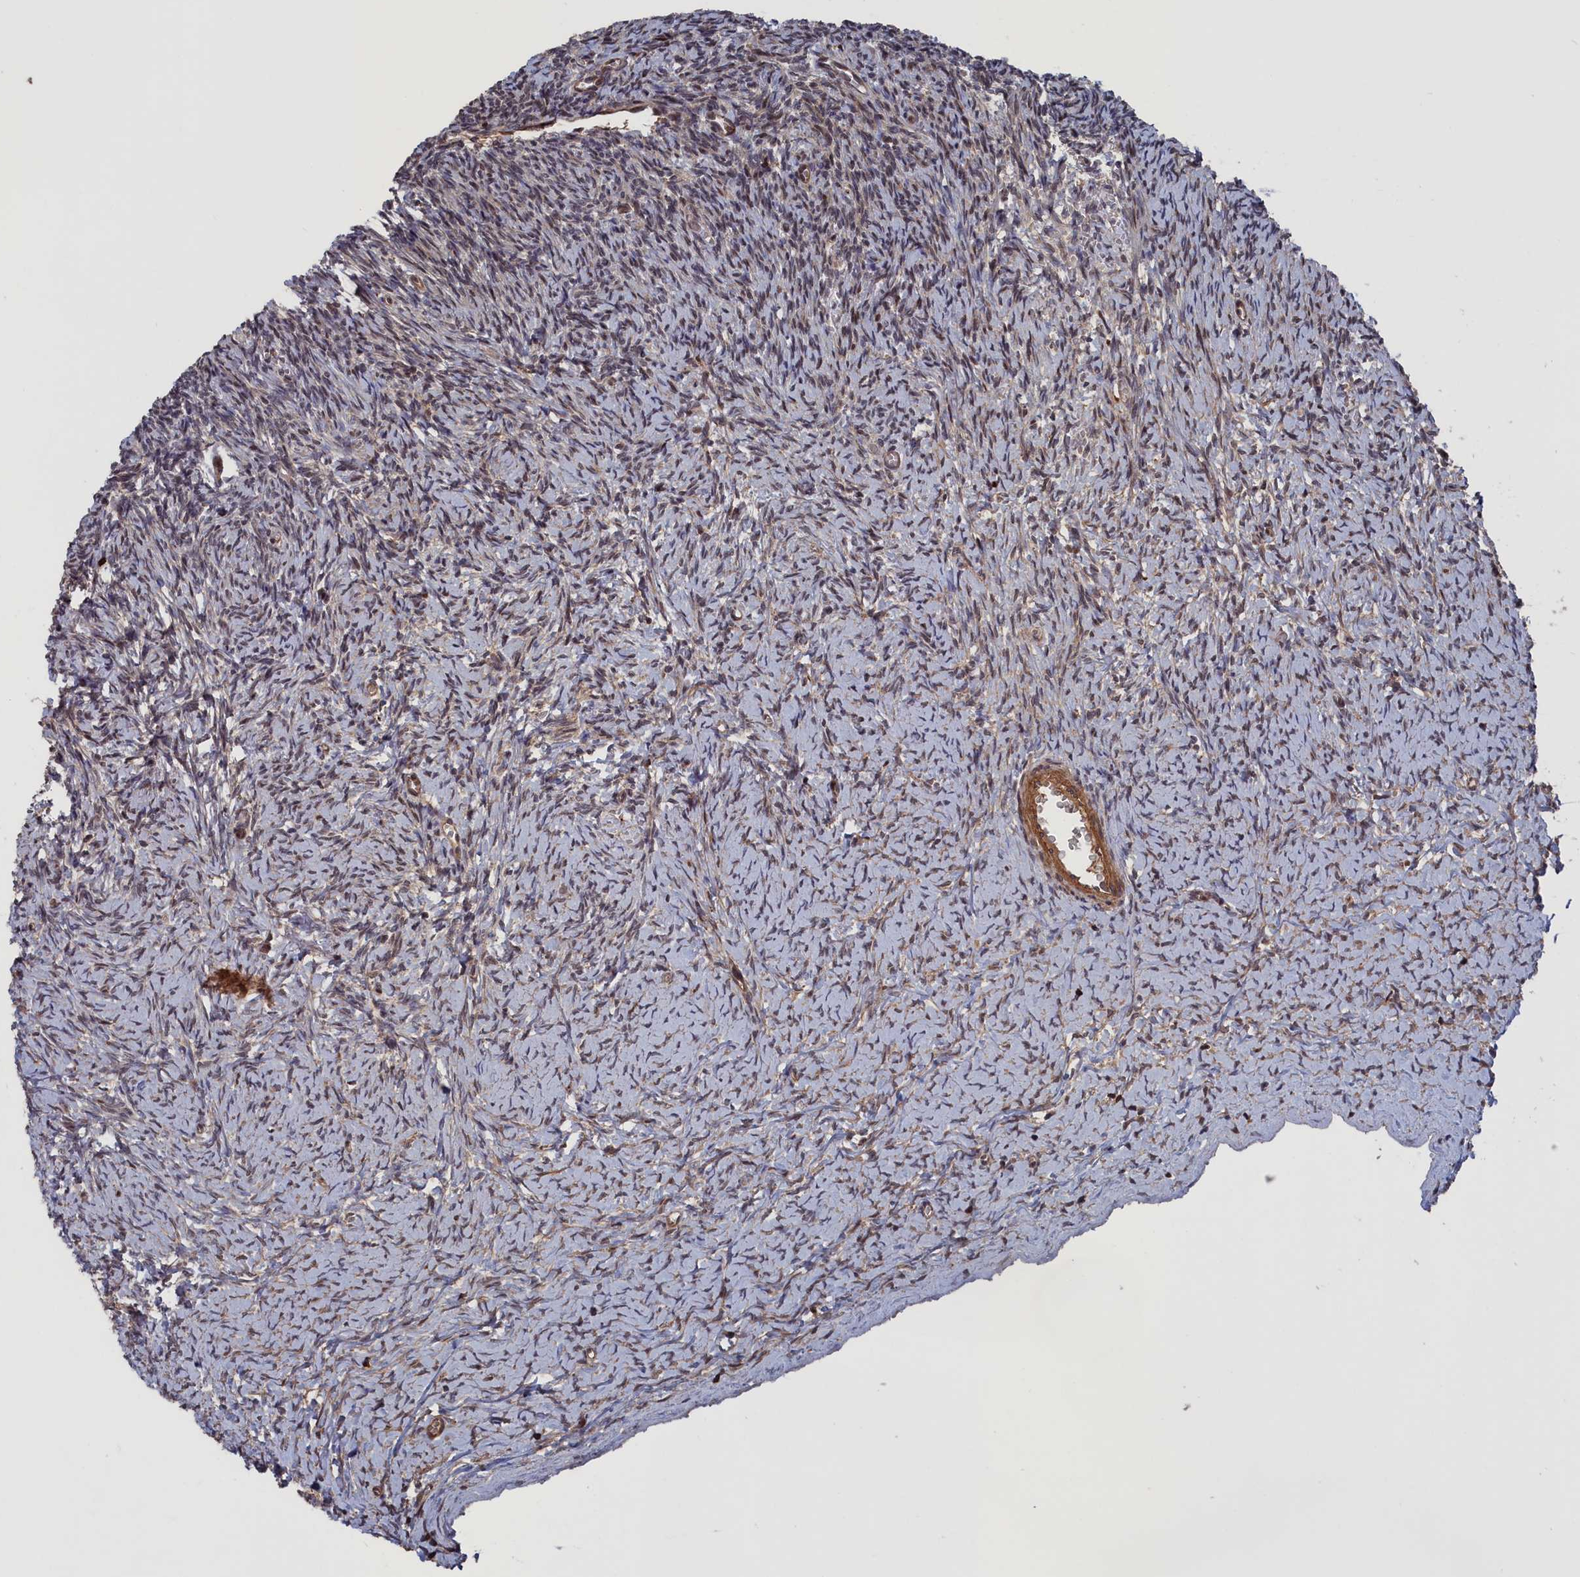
{"staining": {"intensity": "weak", "quantity": "<25%", "location": "nuclear"}, "tissue": "ovary", "cell_type": "Ovarian stroma cells", "image_type": "normal", "snomed": [{"axis": "morphology", "description": "Normal tissue, NOS"}, {"axis": "topography", "description": "Ovary"}], "caption": "The micrograph displays no staining of ovarian stroma cells in benign ovary. (DAB (3,3'-diaminobenzidine) immunohistochemistry (IHC) with hematoxylin counter stain).", "gene": "PLA2G15", "patient": {"sex": "female", "age": 39}}